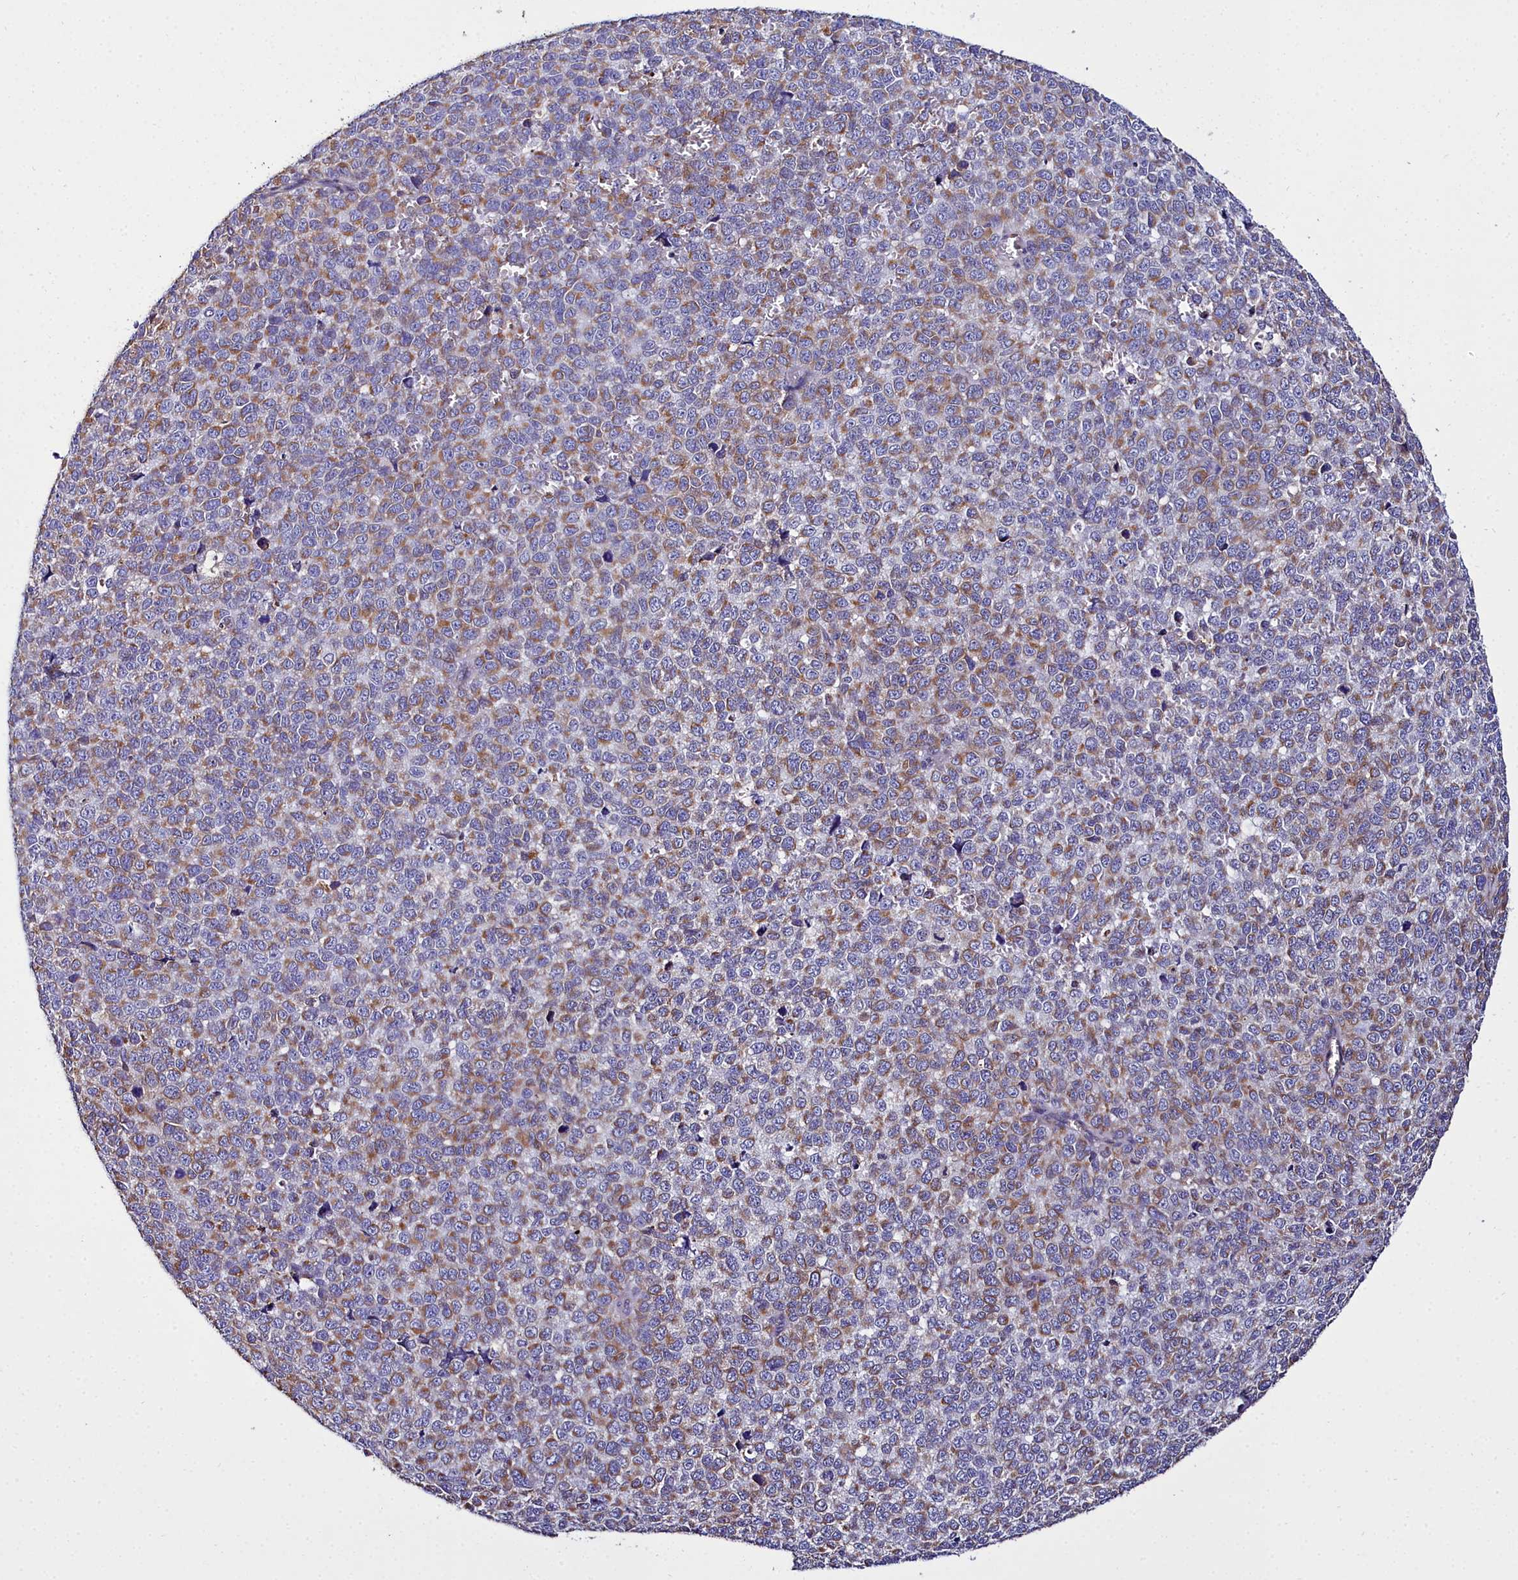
{"staining": {"intensity": "moderate", "quantity": ">75%", "location": "cytoplasmic/membranous"}, "tissue": "melanoma", "cell_type": "Tumor cells", "image_type": "cancer", "snomed": [{"axis": "morphology", "description": "Malignant melanoma, NOS"}, {"axis": "topography", "description": "Nose, NOS"}], "caption": "Protein staining demonstrates moderate cytoplasmic/membranous expression in about >75% of tumor cells in melanoma.", "gene": "TXNDC5", "patient": {"sex": "female", "age": 48}}